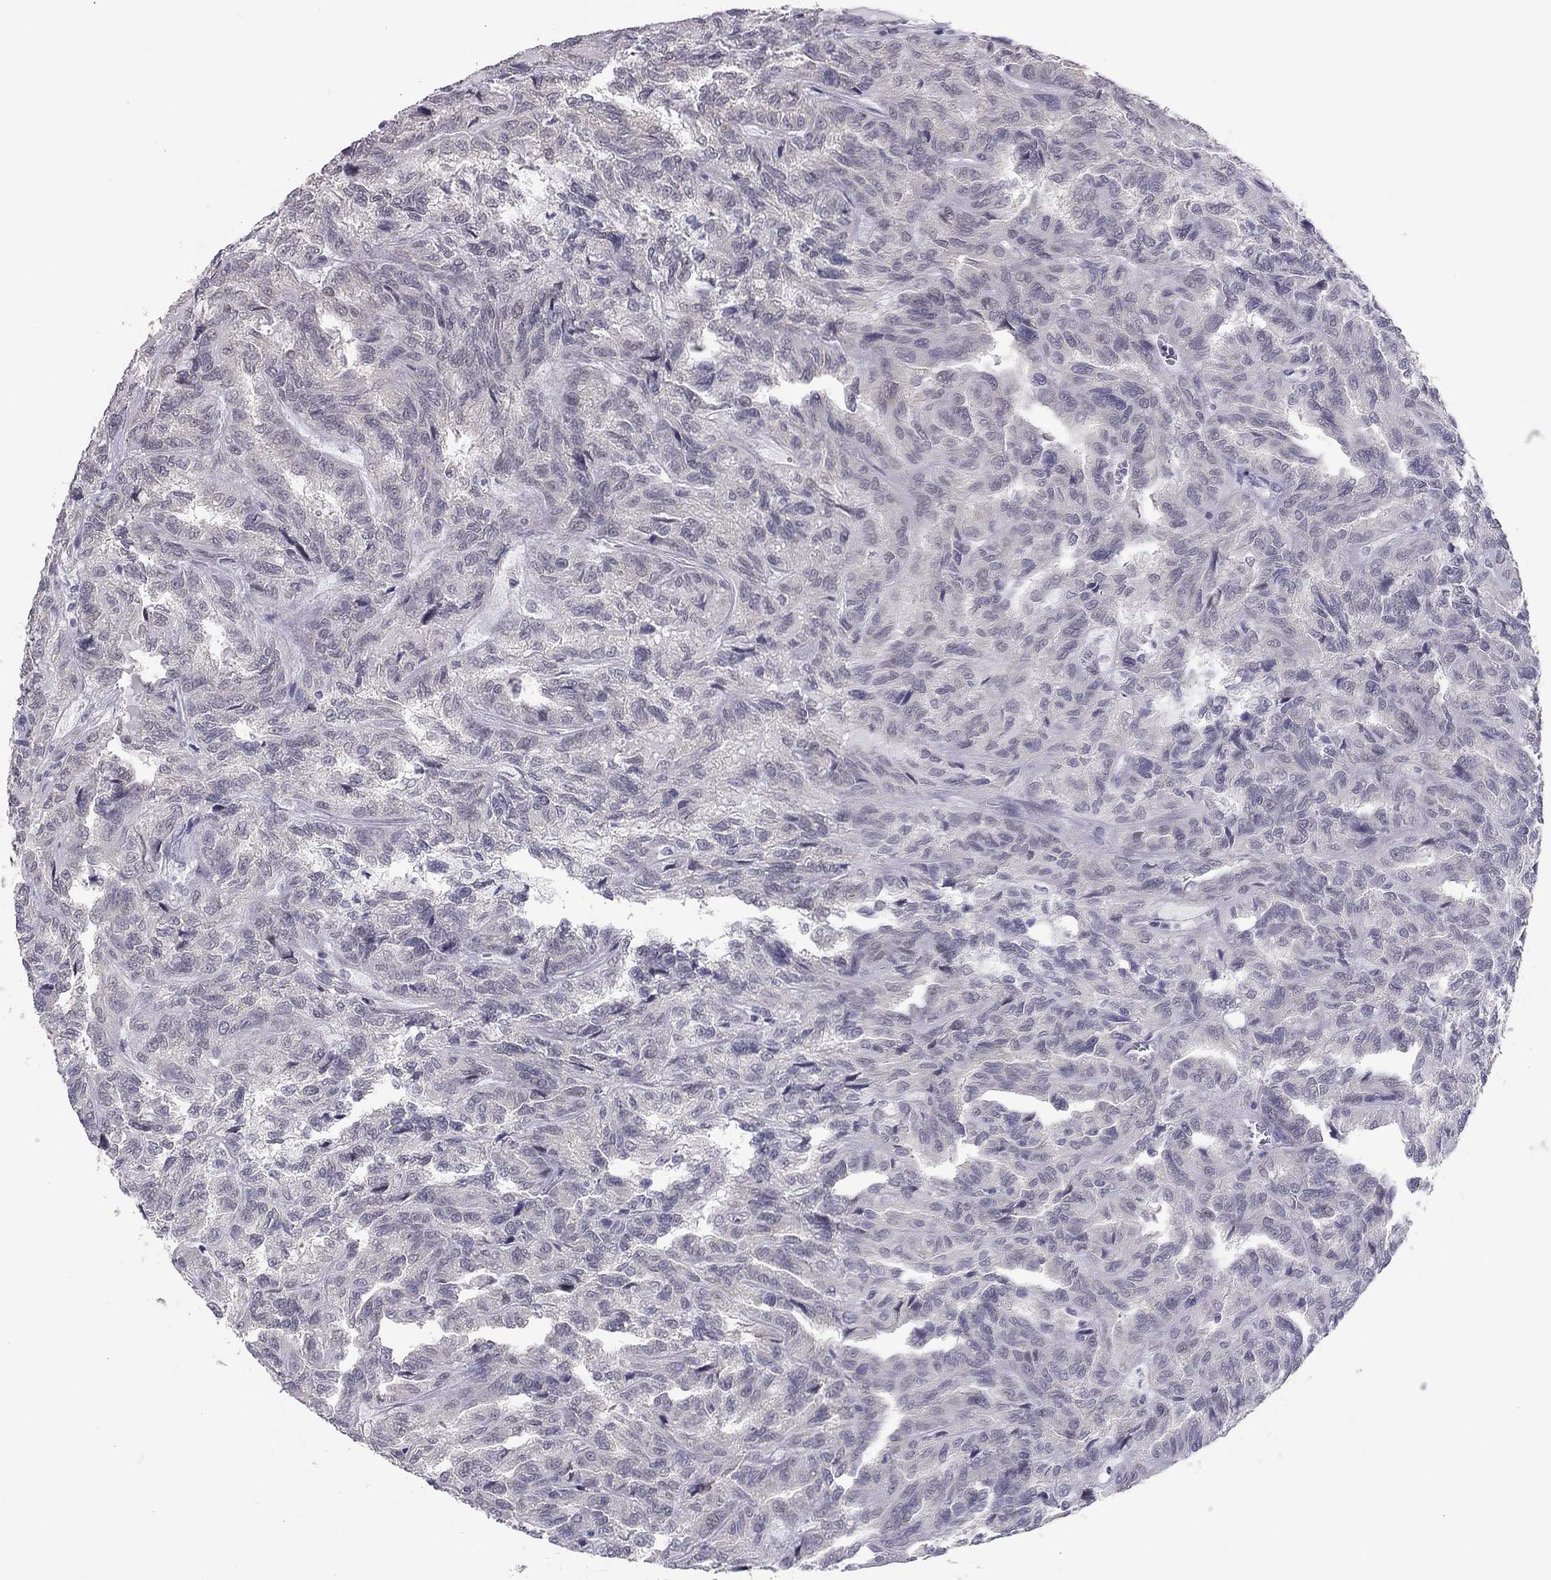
{"staining": {"intensity": "negative", "quantity": "none", "location": "none"}, "tissue": "renal cancer", "cell_type": "Tumor cells", "image_type": "cancer", "snomed": [{"axis": "morphology", "description": "Adenocarcinoma, NOS"}, {"axis": "topography", "description": "Kidney"}], "caption": "Adenocarcinoma (renal) stained for a protein using immunohistochemistry exhibits no expression tumor cells.", "gene": "HSF2BP", "patient": {"sex": "male", "age": 79}}